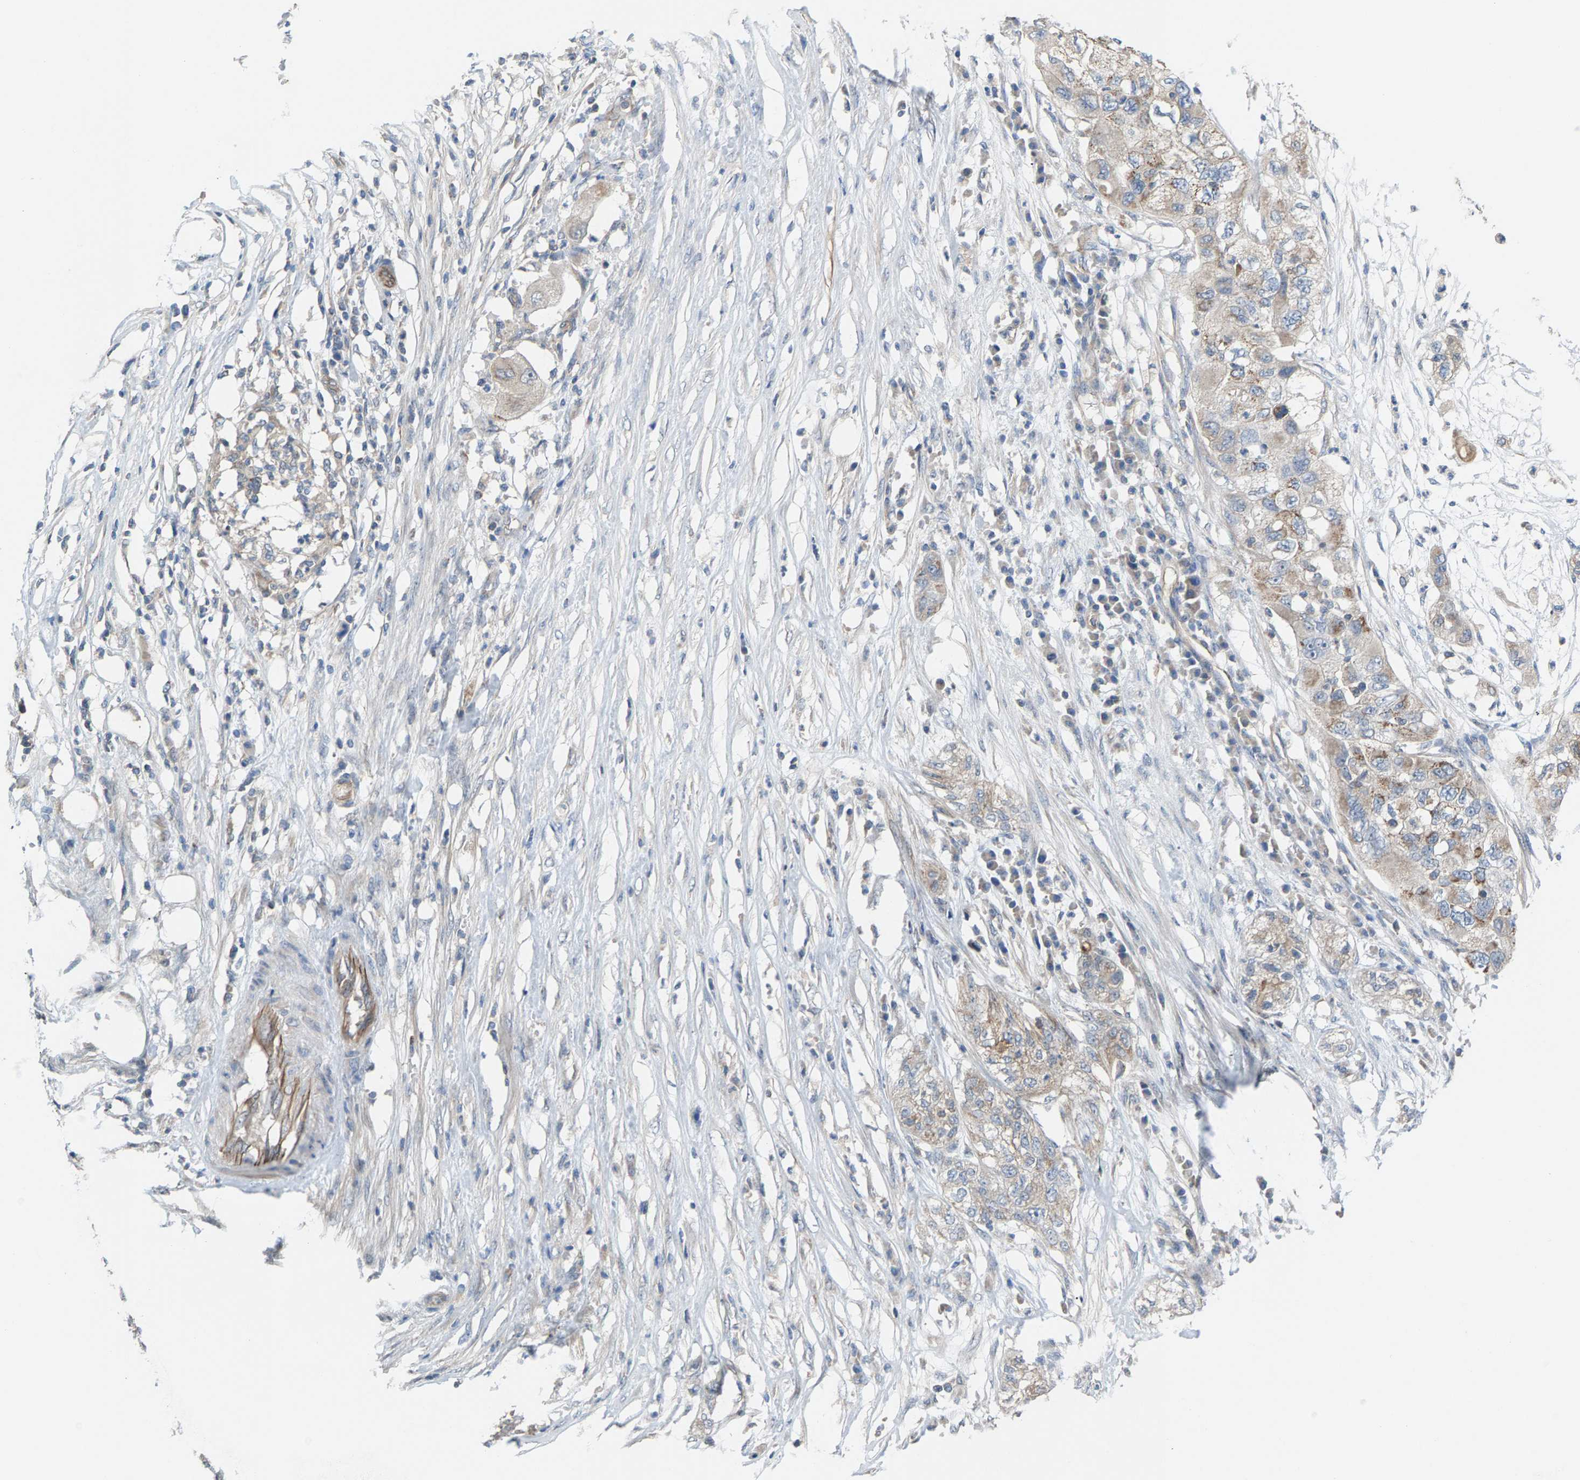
{"staining": {"intensity": "weak", "quantity": "25%-75%", "location": "cytoplasmic/membranous"}, "tissue": "pancreatic cancer", "cell_type": "Tumor cells", "image_type": "cancer", "snomed": [{"axis": "morphology", "description": "Adenocarcinoma, NOS"}, {"axis": "topography", "description": "Pancreas"}], "caption": "Tumor cells demonstrate low levels of weak cytoplasmic/membranous staining in approximately 25%-75% of cells in human pancreatic cancer (adenocarcinoma).", "gene": "MRM1", "patient": {"sex": "female", "age": 78}}